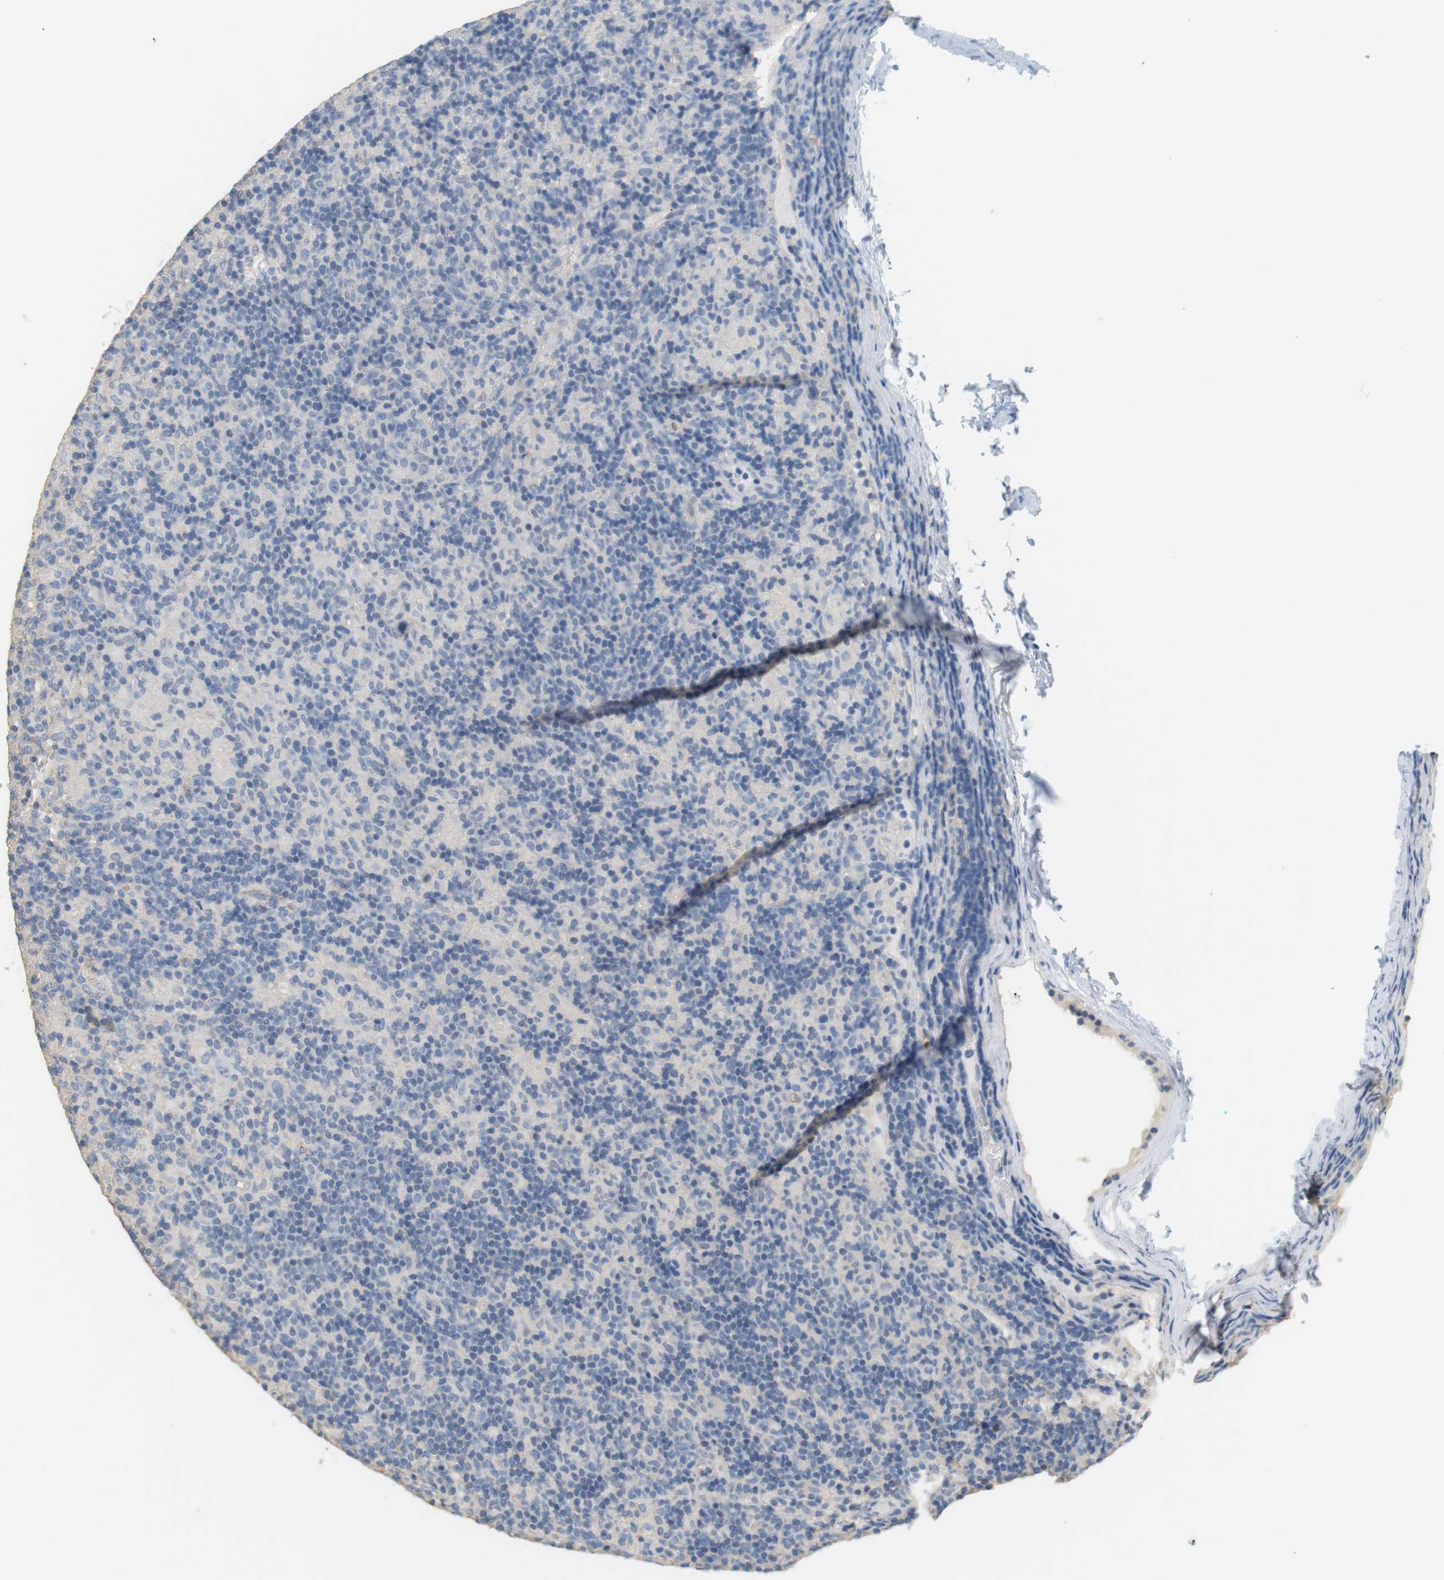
{"staining": {"intensity": "negative", "quantity": "none", "location": "none"}, "tissue": "lymphoma", "cell_type": "Tumor cells", "image_type": "cancer", "snomed": [{"axis": "morphology", "description": "Hodgkin's disease, NOS"}, {"axis": "topography", "description": "Lymph node"}], "caption": "Histopathology image shows no significant protein expression in tumor cells of lymphoma. (DAB (3,3'-diaminobenzidine) immunohistochemistry with hematoxylin counter stain).", "gene": "OSR1", "patient": {"sex": "male", "age": 70}}